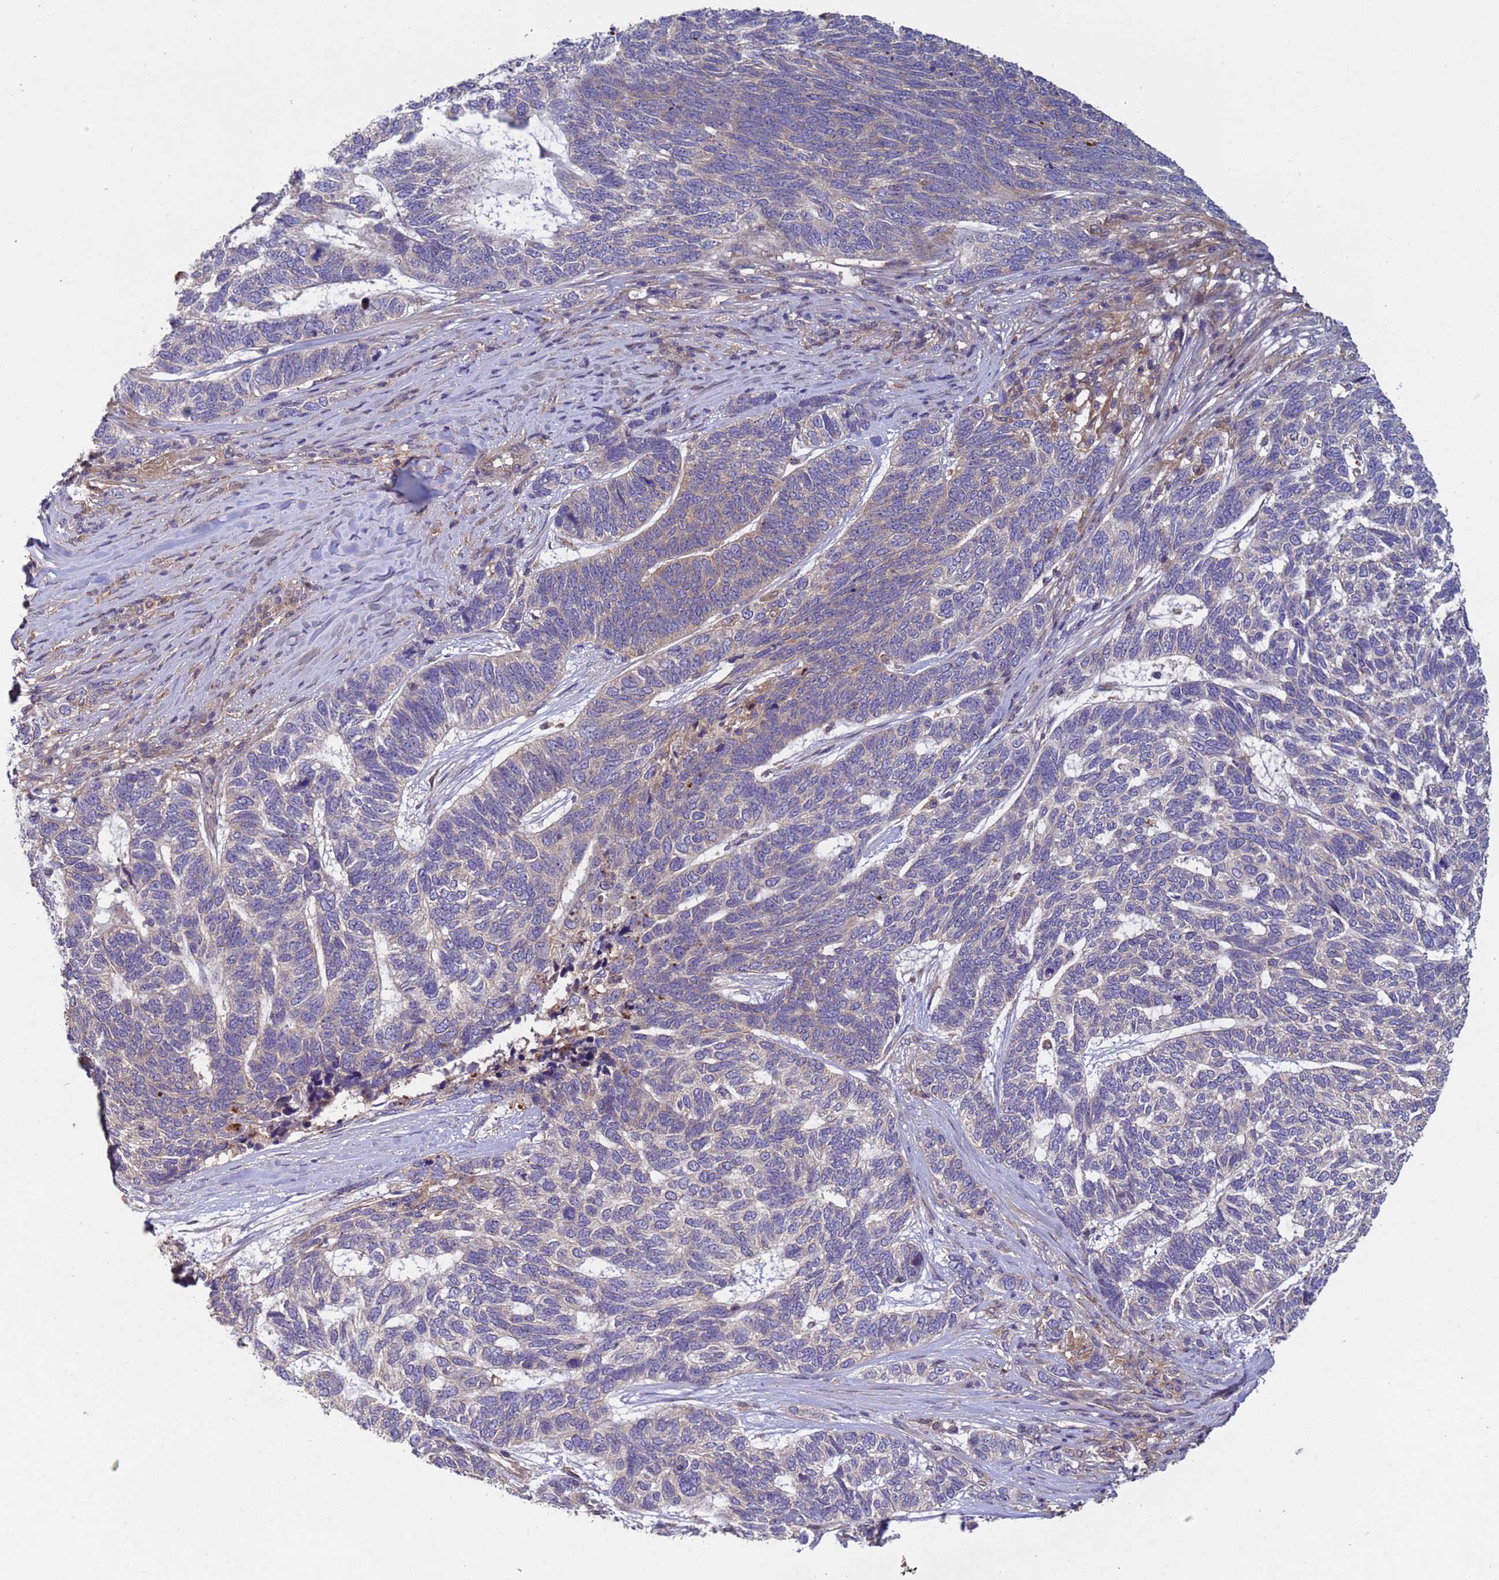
{"staining": {"intensity": "weak", "quantity": "<25%", "location": "cytoplasmic/membranous"}, "tissue": "skin cancer", "cell_type": "Tumor cells", "image_type": "cancer", "snomed": [{"axis": "morphology", "description": "Basal cell carcinoma"}, {"axis": "topography", "description": "Skin"}], "caption": "DAB immunohistochemical staining of human basal cell carcinoma (skin) displays no significant positivity in tumor cells.", "gene": "RAB10", "patient": {"sex": "female", "age": 65}}